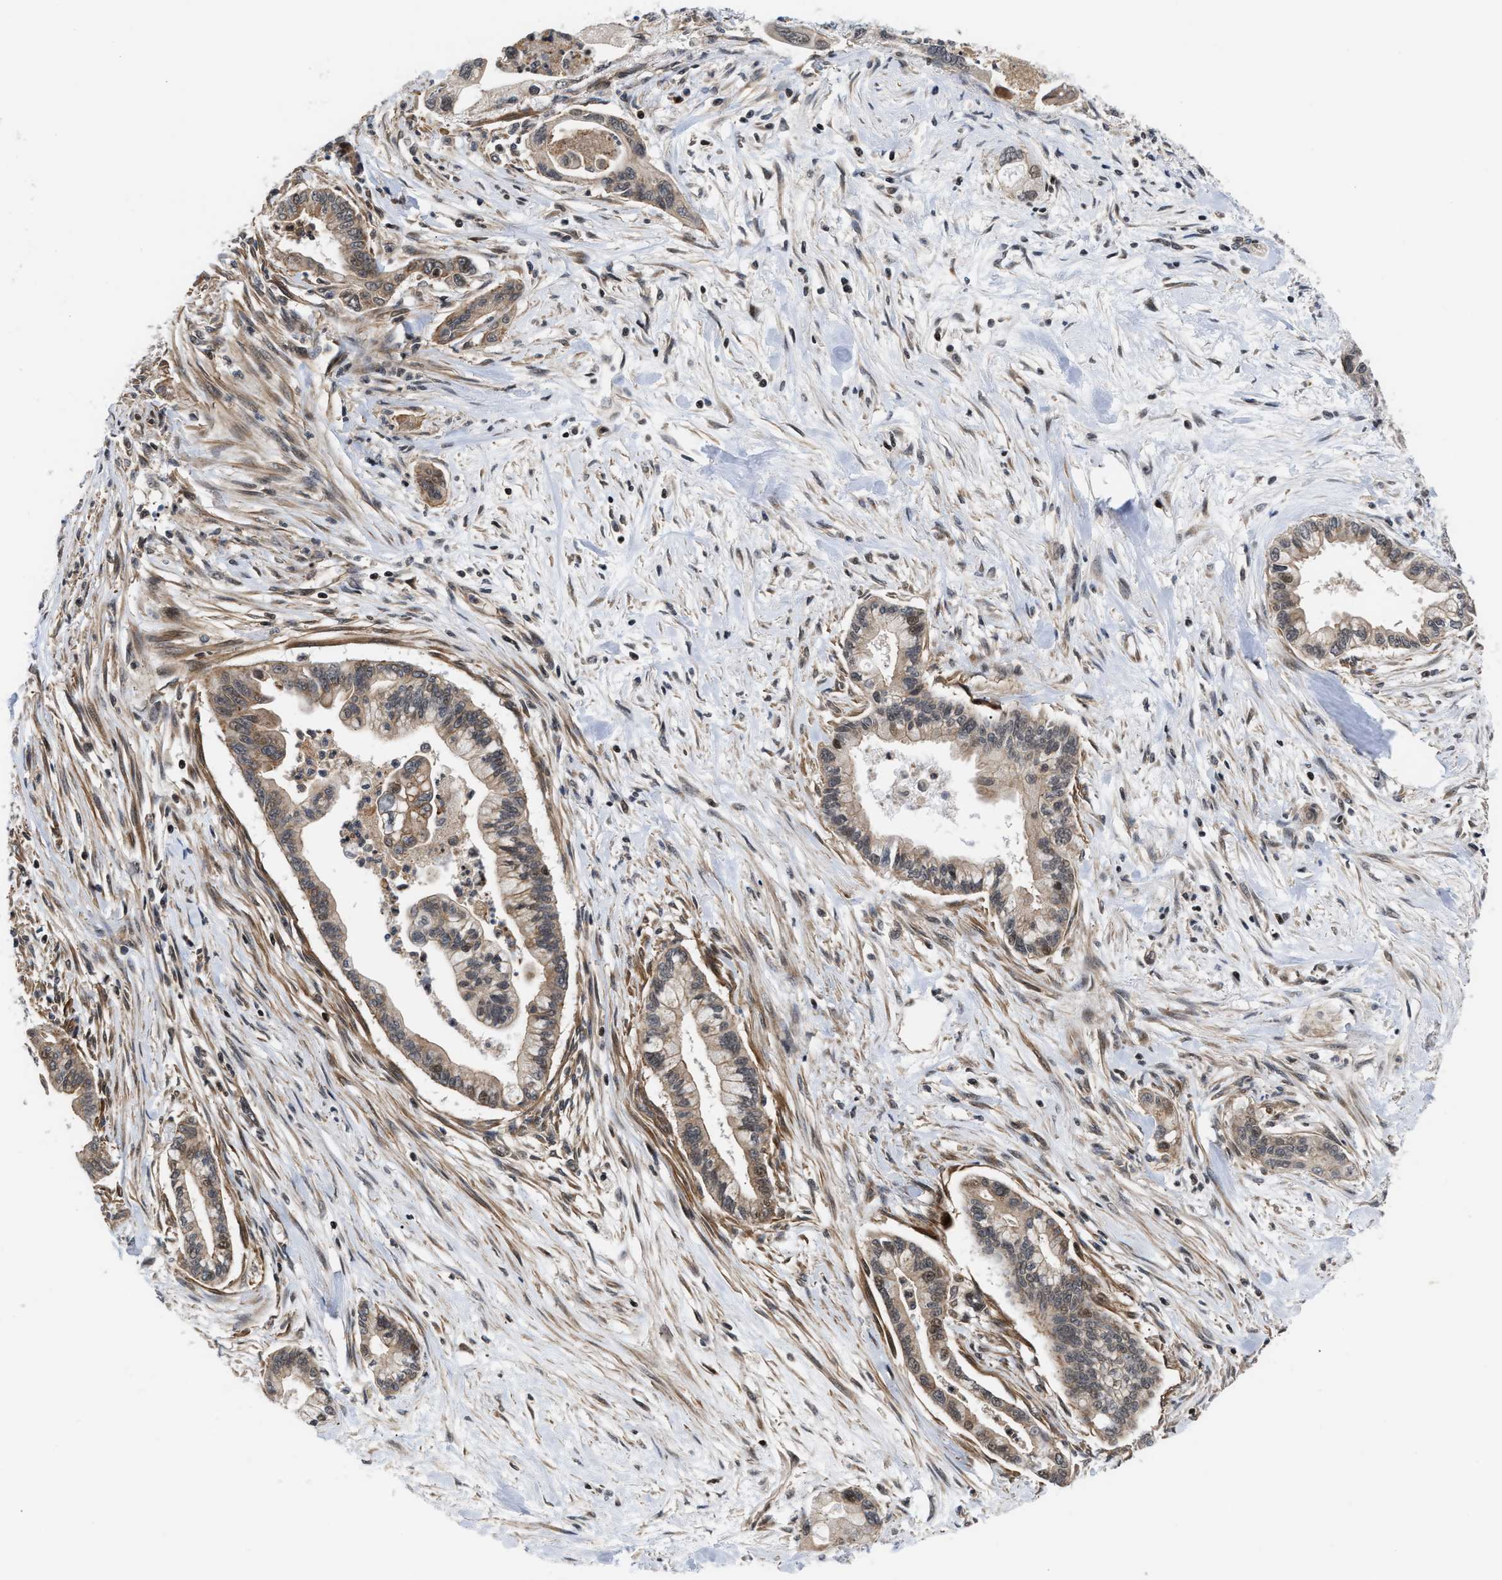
{"staining": {"intensity": "weak", "quantity": ">75%", "location": "cytoplasmic/membranous,nuclear"}, "tissue": "pancreatic cancer", "cell_type": "Tumor cells", "image_type": "cancer", "snomed": [{"axis": "morphology", "description": "Adenocarcinoma, NOS"}, {"axis": "topography", "description": "Pancreas"}], "caption": "Protein expression analysis of human pancreatic cancer reveals weak cytoplasmic/membranous and nuclear staining in about >75% of tumor cells. The staining was performed using DAB to visualize the protein expression in brown, while the nuclei were stained in blue with hematoxylin (Magnification: 20x).", "gene": "STAU2", "patient": {"sex": "male", "age": 70}}